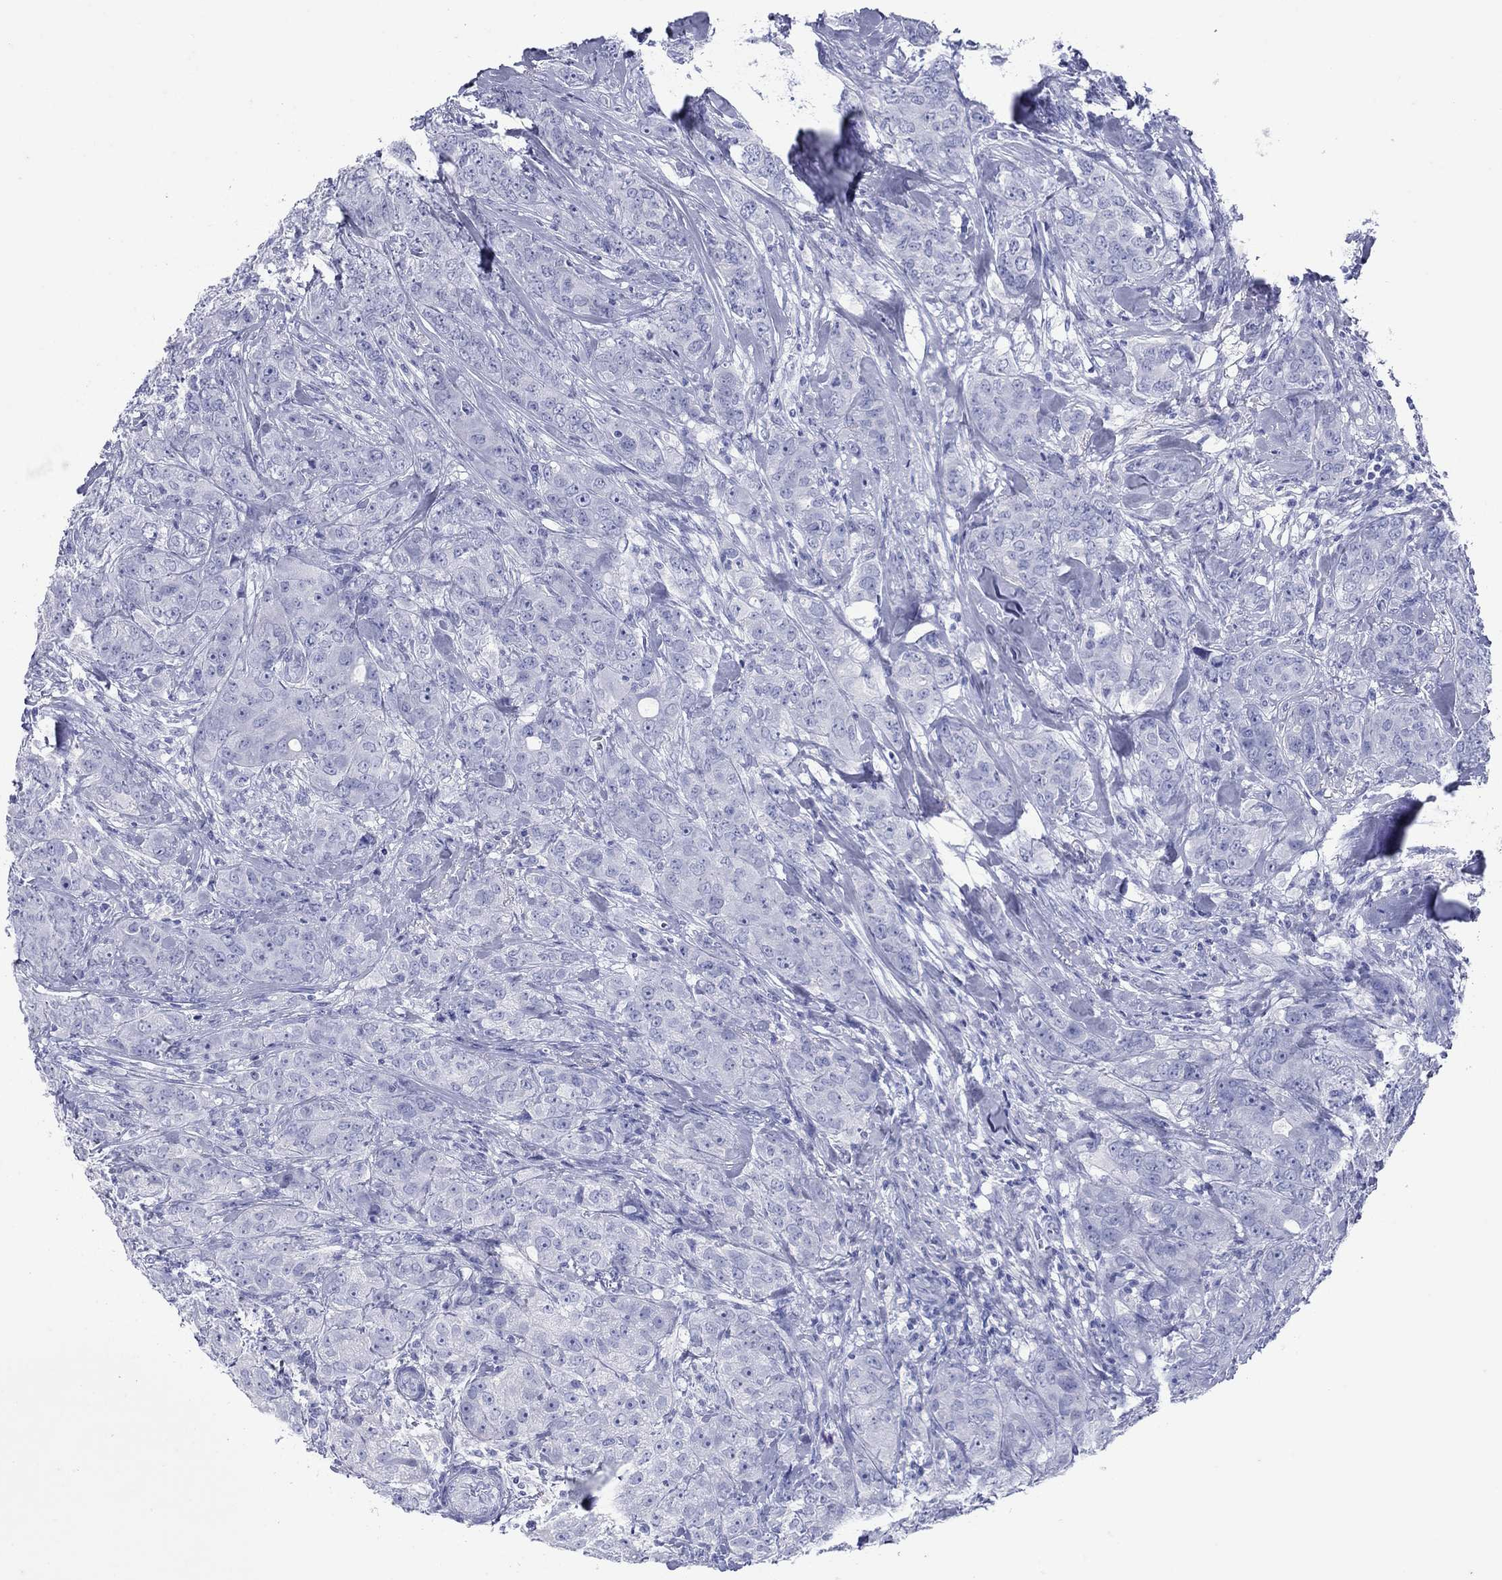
{"staining": {"intensity": "negative", "quantity": "none", "location": "none"}, "tissue": "breast cancer", "cell_type": "Tumor cells", "image_type": "cancer", "snomed": [{"axis": "morphology", "description": "Duct carcinoma"}, {"axis": "topography", "description": "Breast"}], "caption": "Immunohistochemistry micrograph of neoplastic tissue: infiltrating ductal carcinoma (breast) stained with DAB (3,3'-diaminobenzidine) reveals no significant protein expression in tumor cells.", "gene": "ATP4A", "patient": {"sex": "female", "age": 43}}